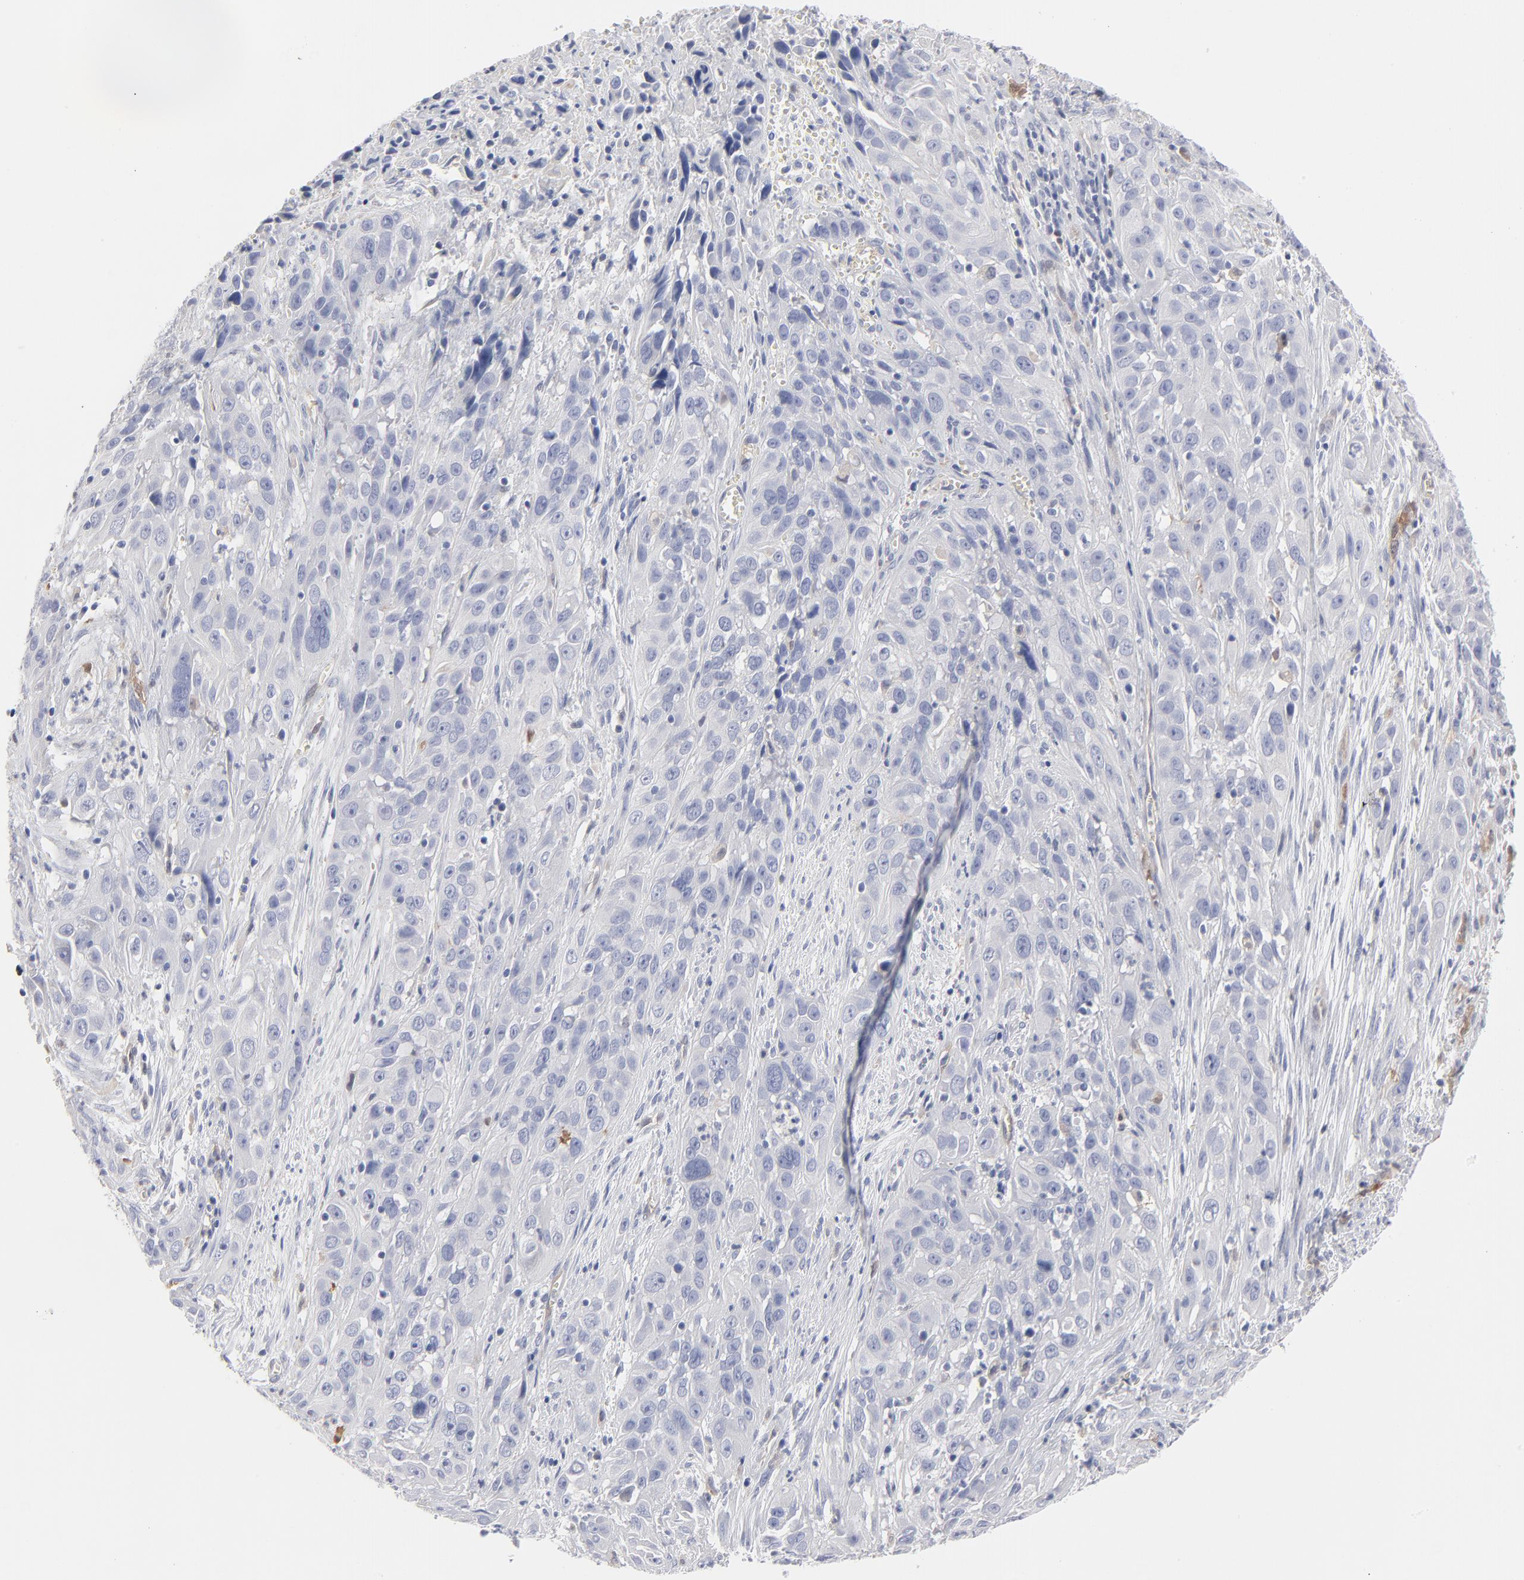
{"staining": {"intensity": "negative", "quantity": "none", "location": "none"}, "tissue": "cervical cancer", "cell_type": "Tumor cells", "image_type": "cancer", "snomed": [{"axis": "morphology", "description": "Squamous cell carcinoma, NOS"}, {"axis": "topography", "description": "Cervix"}], "caption": "This is an immunohistochemistry (IHC) micrograph of human cervical squamous cell carcinoma. There is no staining in tumor cells.", "gene": "ARRB1", "patient": {"sex": "female", "age": 32}}